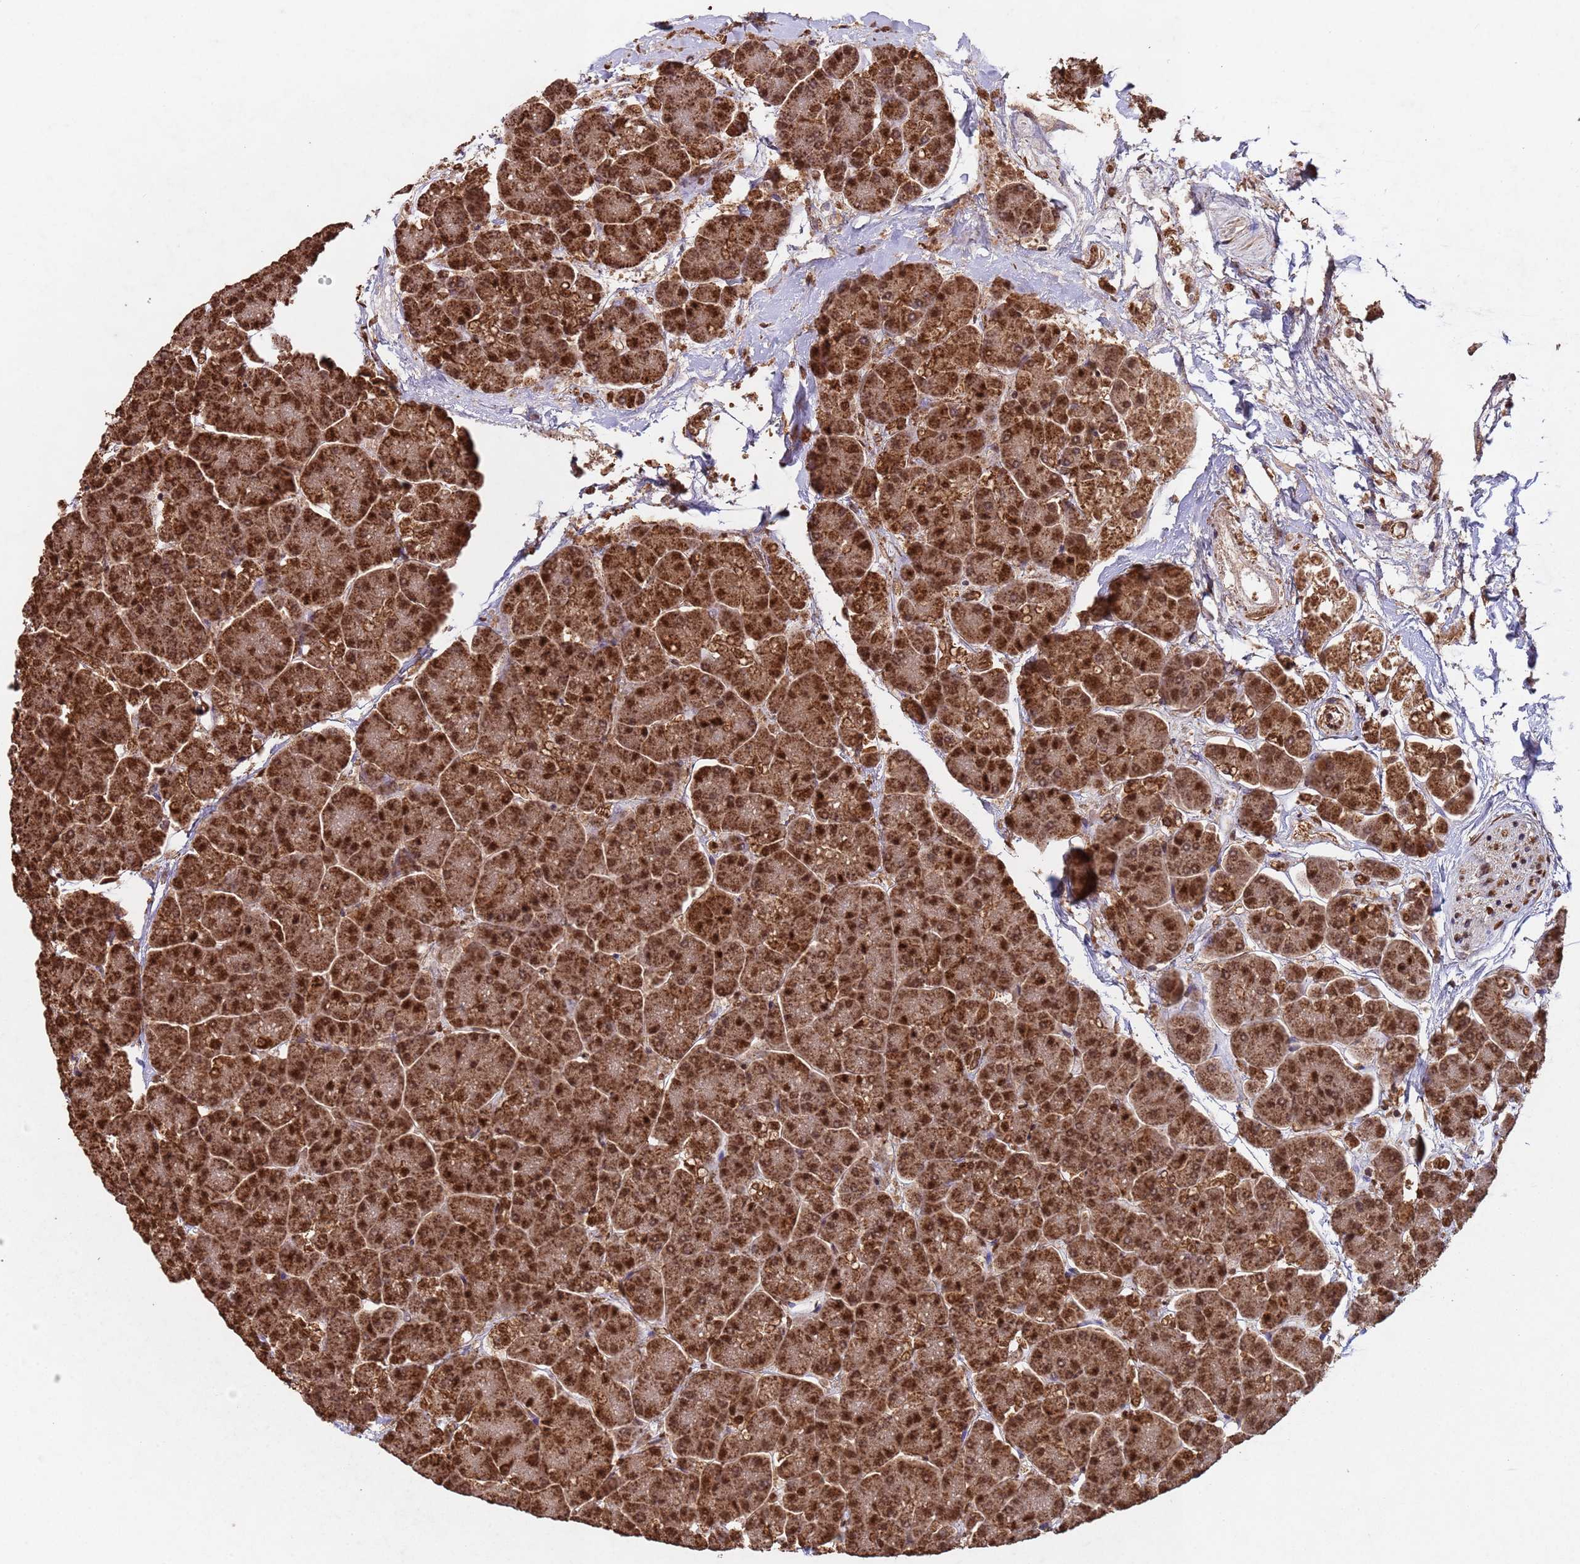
{"staining": {"intensity": "strong", "quantity": ">75%", "location": "cytoplasmic/membranous,nuclear"}, "tissue": "pancreas", "cell_type": "Exocrine glandular cells", "image_type": "normal", "snomed": [{"axis": "morphology", "description": "Normal tissue, NOS"}, {"axis": "topography", "description": "Pancreas"}, {"axis": "topography", "description": "Peripheral nerve tissue"}], "caption": "Strong cytoplasmic/membranous,nuclear staining is identified in approximately >75% of exocrine glandular cells in unremarkable pancreas.", "gene": "HDAC10", "patient": {"sex": "male", "age": 54}}